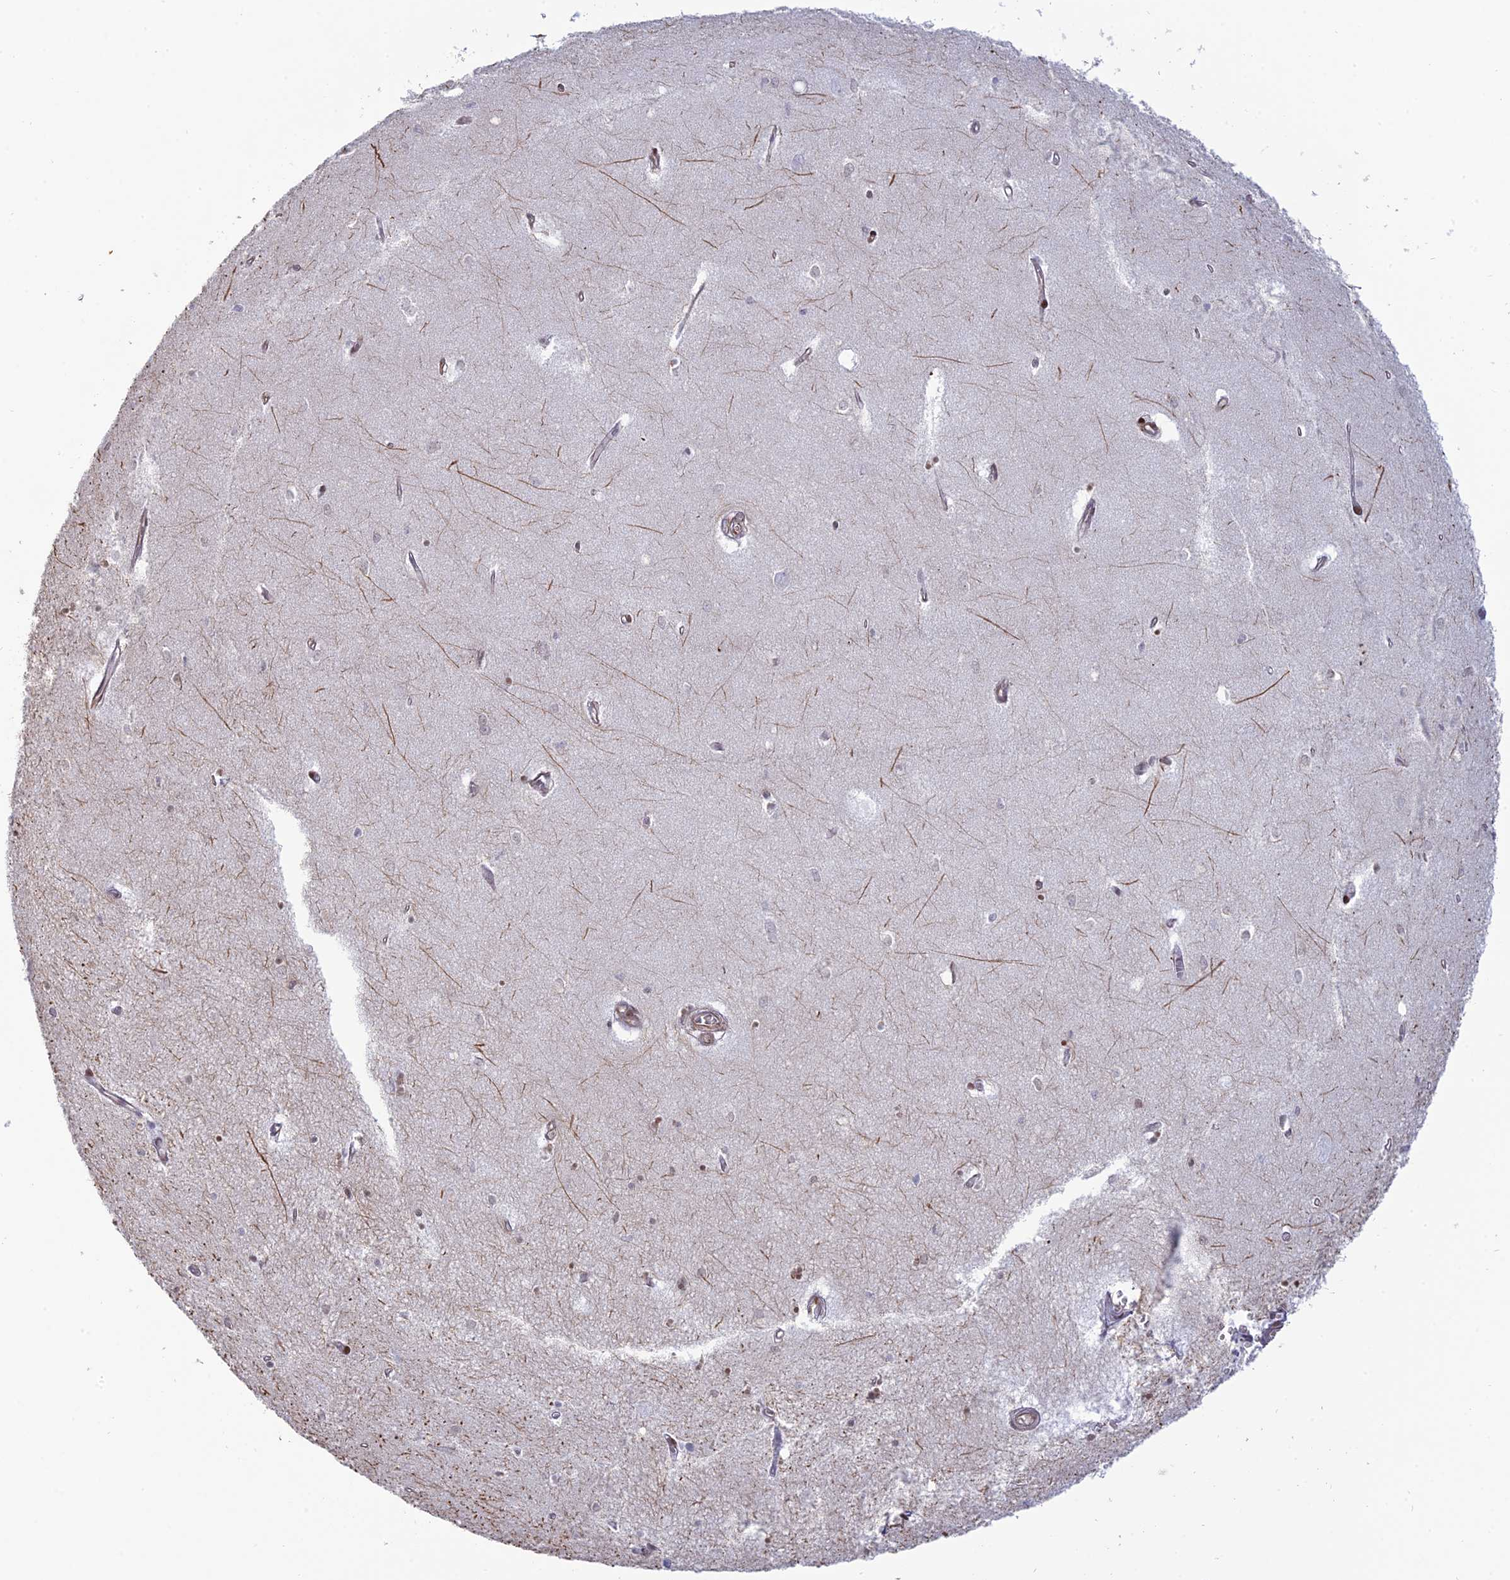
{"staining": {"intensity": "negative", "quantity": "none", "location": "none"}, "tissue": "hippocampus", "cell_type": "Glial cells", "image_type": "normal", "snomed": [{"axis": "morphology", "description": "Normal tissue, NOS"}, {"axis": "topography", "description": "Hippocampus"}], "caption": "Immunohistochemistry histopathology image of benign hippocampus: hippocampus stained with DAB (3,3'-diaminobenzidine) displays no significant protein expression in glial cells. (DAB immunohistochemistry with hematoxylin counter stain).", "gene": "APOBR", "patient": {"sex": "female", "age": 64}}